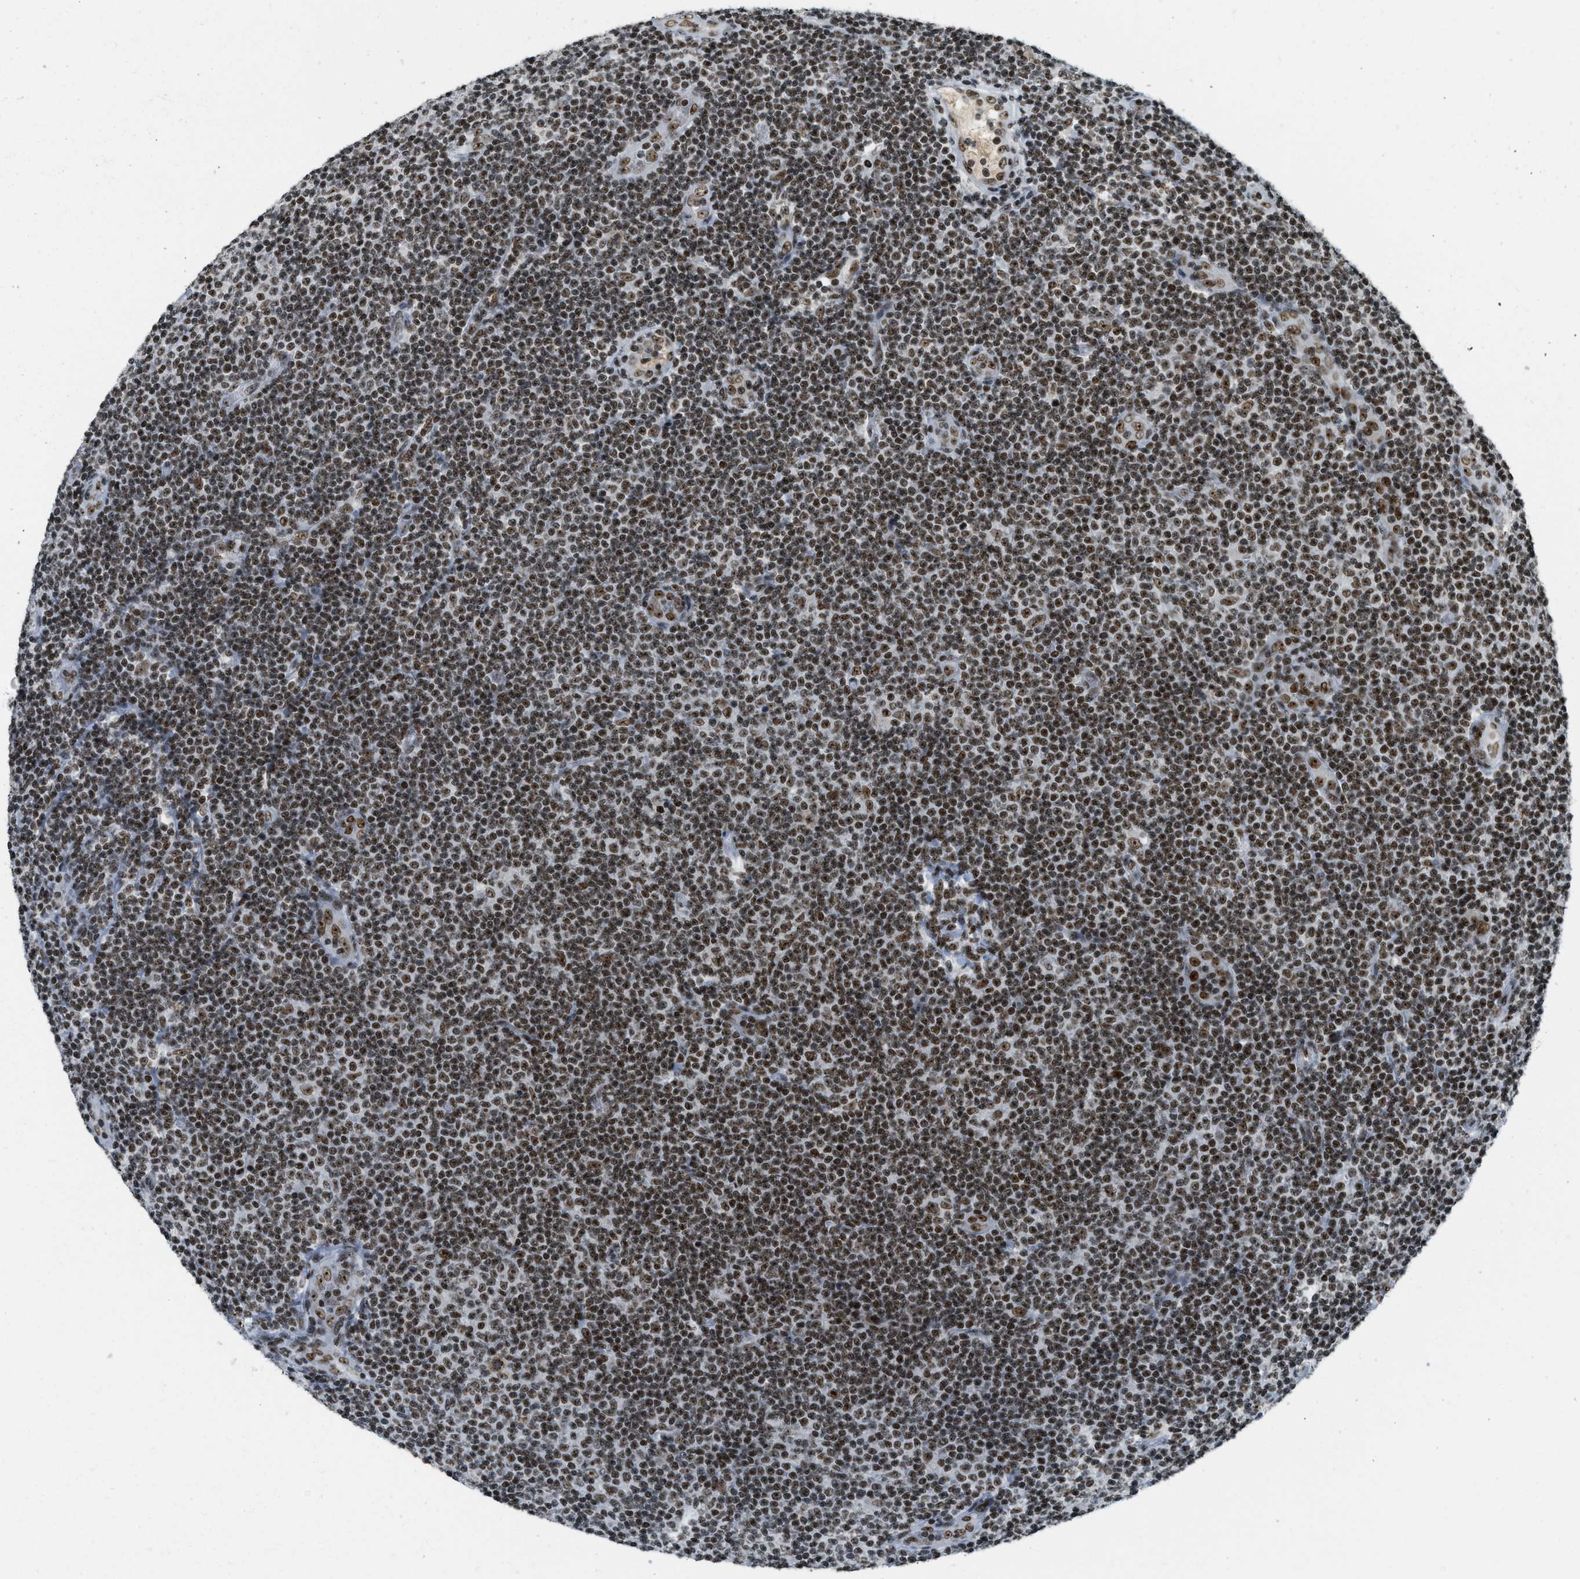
{"staining": {"intensity": "strong", "quantity": ">75%", "location": "nuclear"}, "tissue": "lymphoma", "cell_type": "Tumor cells", "image_type": "cancer", "snomed": [{"axis": "morphology", "description": "Malignant lymphoma, non-Hodgkin's type, Low grade"}, {"axis": "topography", "description": "Lymph node"}], "caption": "There is high levels of strong nuclear positivity in tumor cells of low-grade malignant lymphoma, non-Hodgkin's type, as demonstrated by immunohistochemical staining (brown color).", "gene": "URB1", "patient": {"sex": "male", "age": 83}}